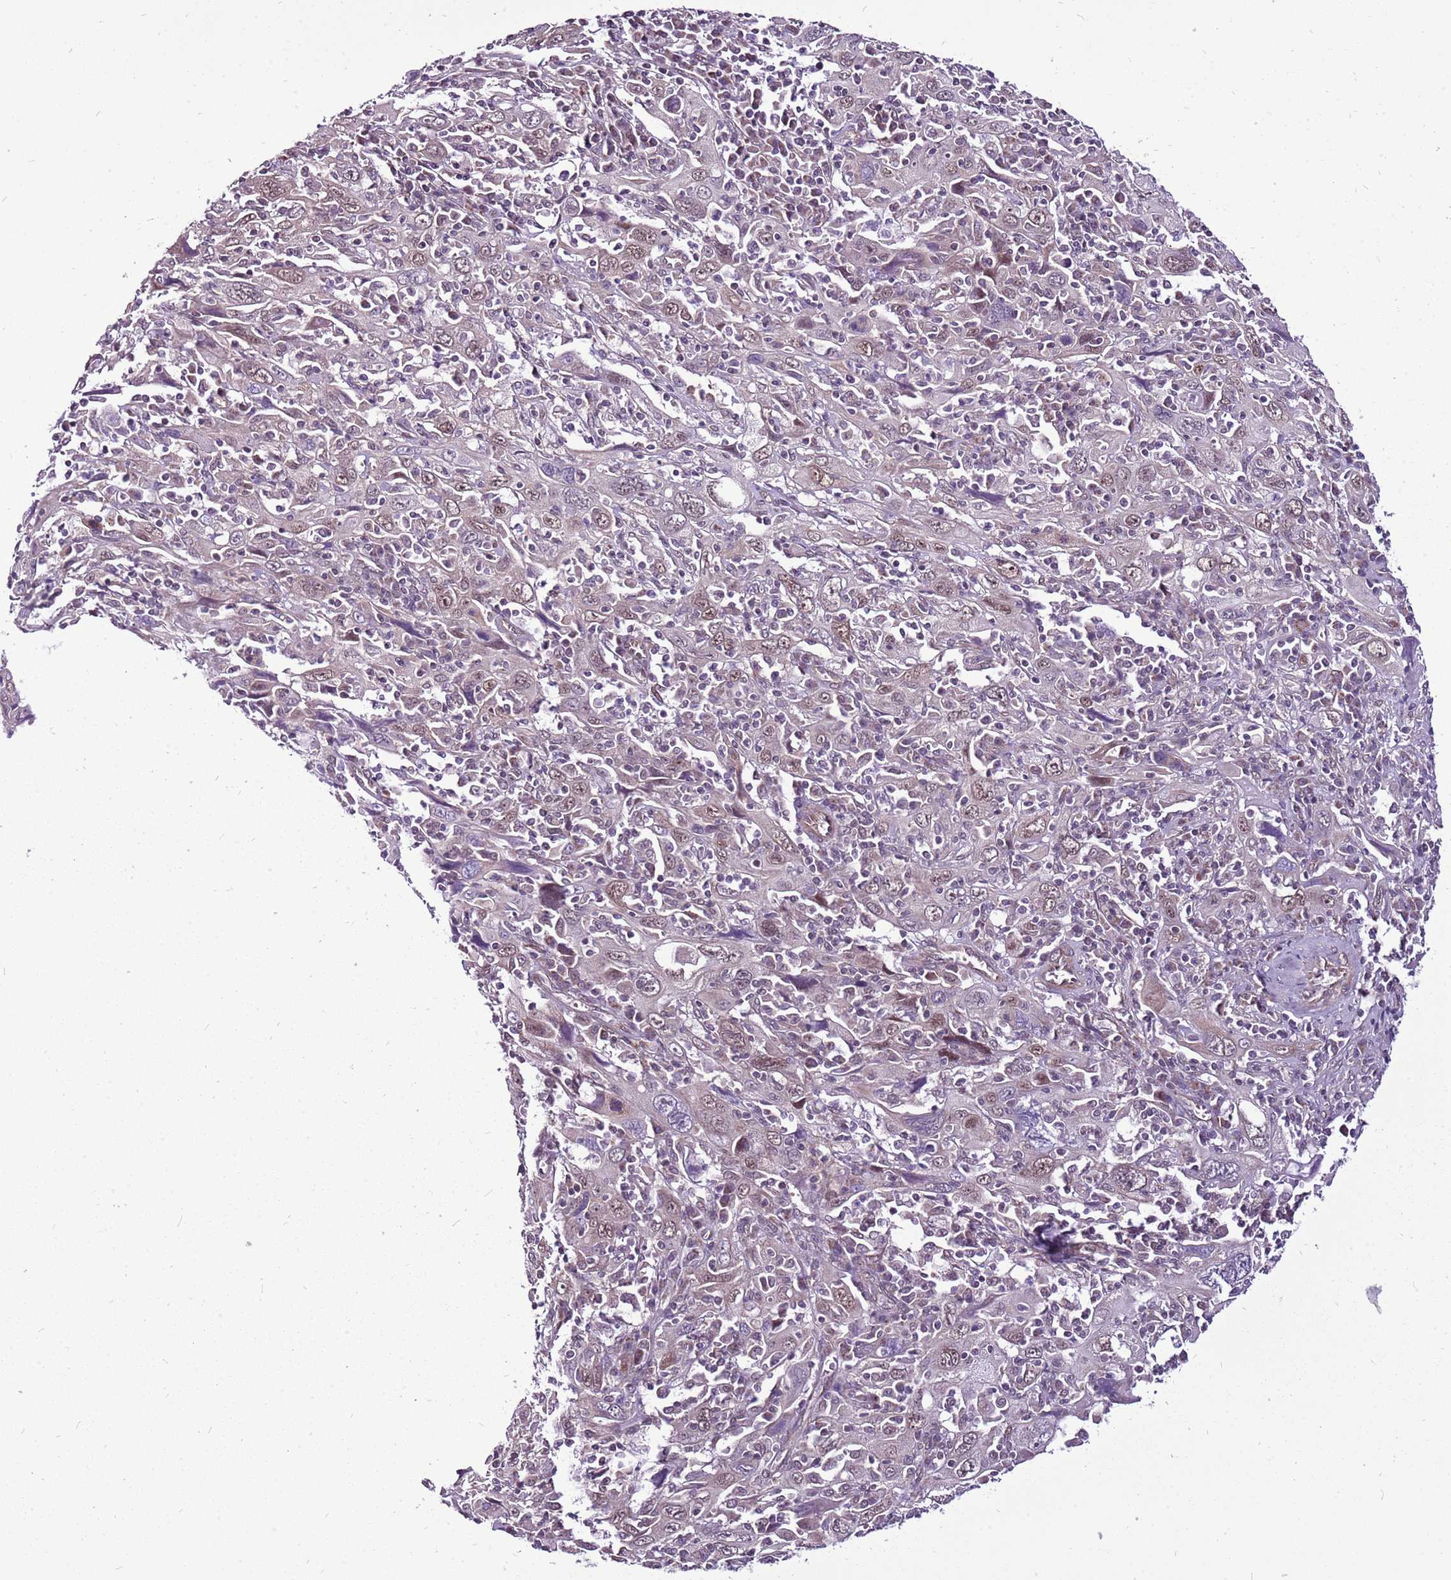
{"staining": {"intensity": "weak", "quantity": "25%-75%", "location": "nuclear"}, "tissue": "cervical cancer", "cell_type": "Tumor cells", "image_type": "cancer", "snomed": [{"axis": "morphology", "description": "Squamous cell carcinoma, NOS"}, {"axis": "topography", "description": "Cervix"}], "caption": "This is an image of immunohistochemistry staining of cervical cancer, which shows weak staining in the nuclear of tumor cells.", "gene": "CCDC166", "patient": {"sex": "female", "age": 46}}